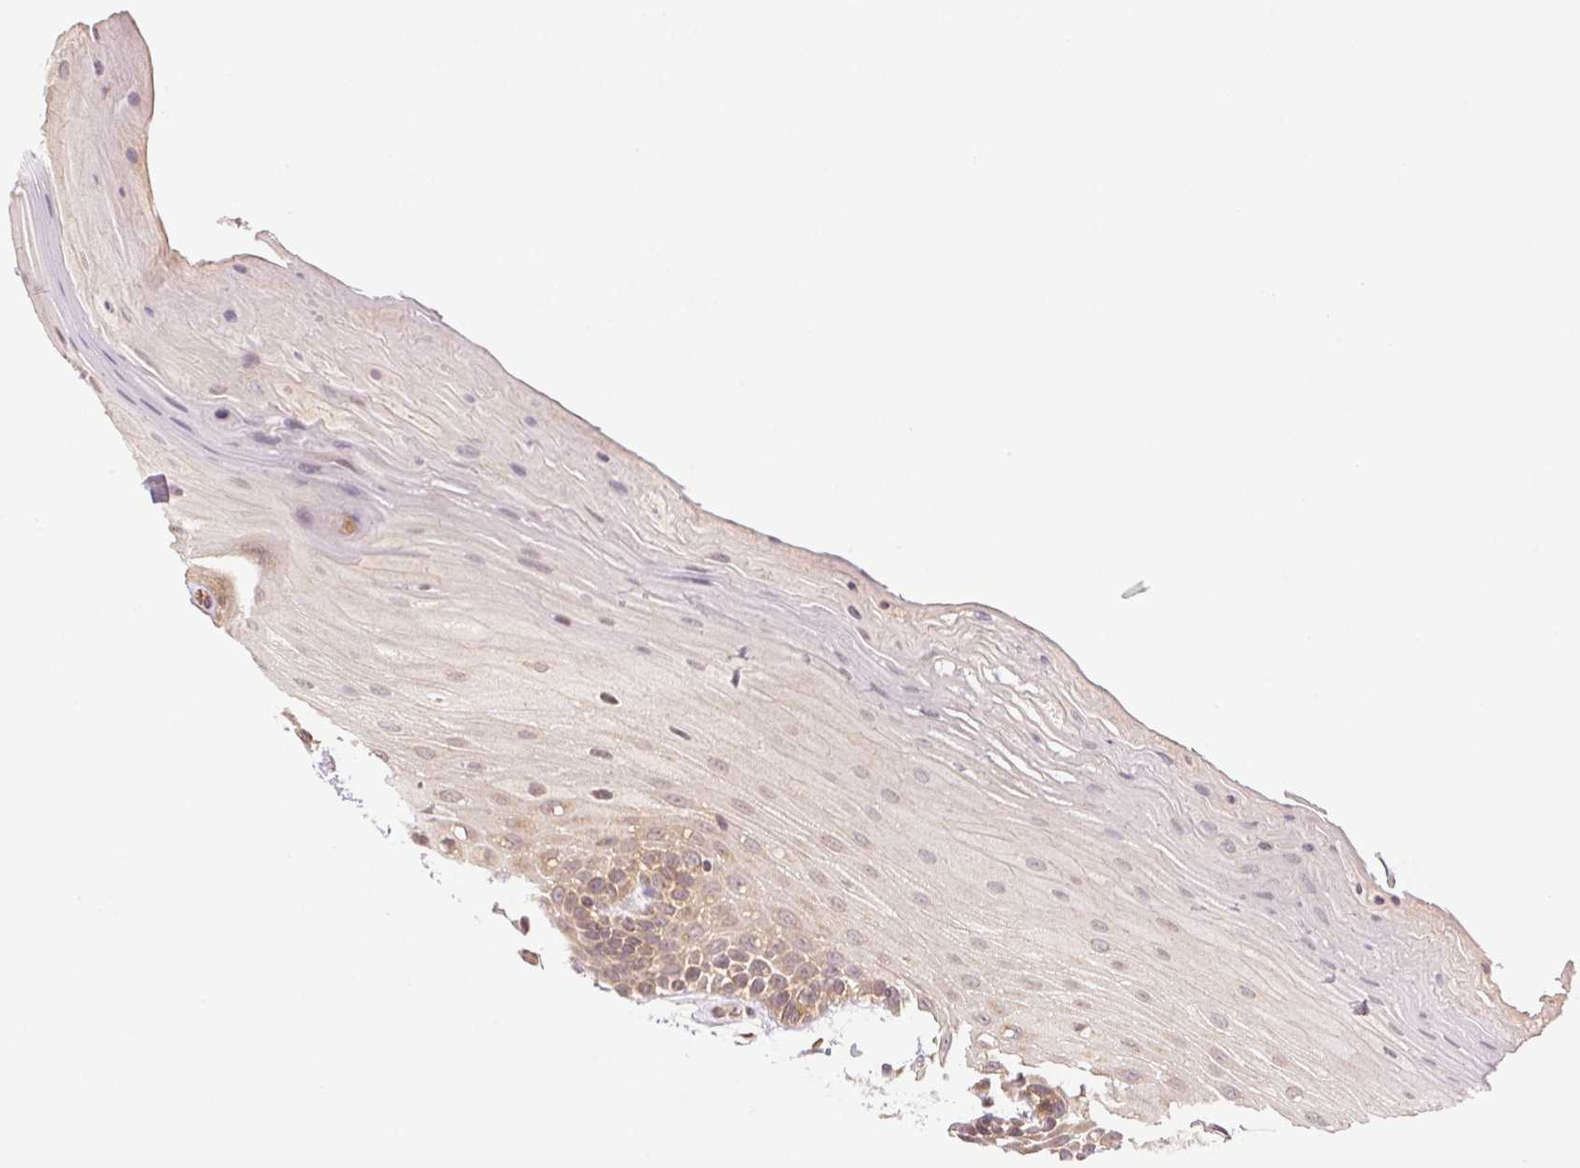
{"staining": {"intensity": "moderate", "quantity": "25%-75%", "location": "cytoplasmic/membranous"}, "tissue": "oral mucosa", "cell_type": "Squamous epithelial cells", "image_type": "normal", "snomed": [{"axis": "morphology", "description": "Normal tissue, NOS"}, {"axis": "morphology", "description": "Squamous cell carcinoma, NOS"}, {"axis": "topography", "description": "Oral tissue"}, {"axis": "topography", "description": "Tounge, NOS"}, {"axis": "topography", "description": "Head-Neck"}], "caption": "The immunohistochemical stain labels moderate cytoplasmic/membranous staining in squamous epithelial cells of unremarkable oral mucosa.", "gene": "STRN4", "patient": {"sex": "male", "age": 62}}